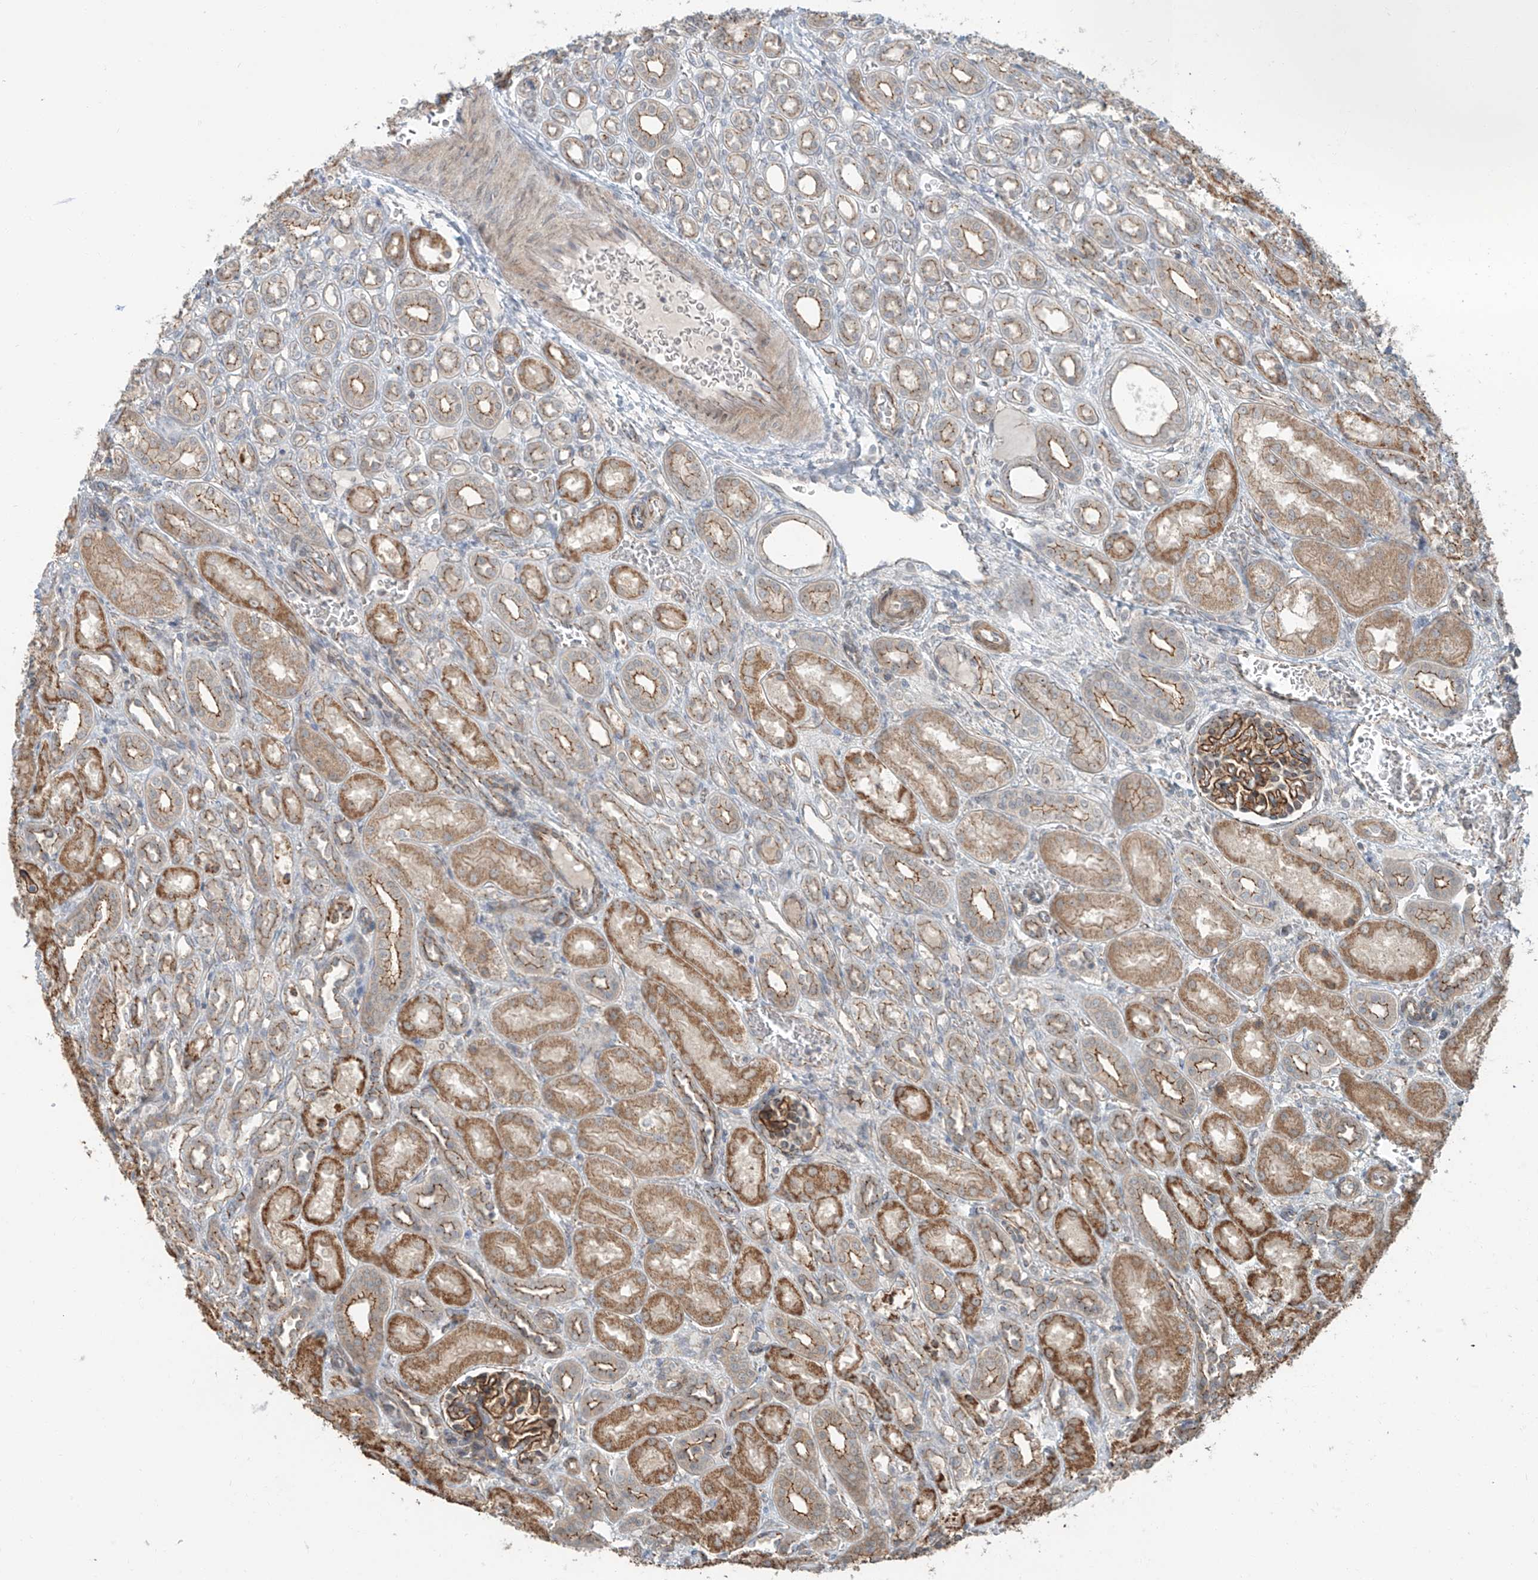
{"staining": {"intensity": "strong", "quantity": ">75%", "location": "cytoplasmic/membranous"}, "tissue": "kidney", "cell_type": "Cells in glomeruli", "image_type": "normal", "snomed": [{"axis": "morphology", "description": "Normal tissue, NOS"}, {"axis": "morphology", "description": "Neoplasm, malignant, NOS"}, {"axis": "topography", "description": "Kidney"}], "caption": "A high-resolution image shows immunohistochemistry staining of benign kidney, which displays strong cytoplasmic/membranous staining in approximately >75% of cells in glomeruli.", "gene": "ZNF16", "patient": {"sex": "female", "age": 1}}